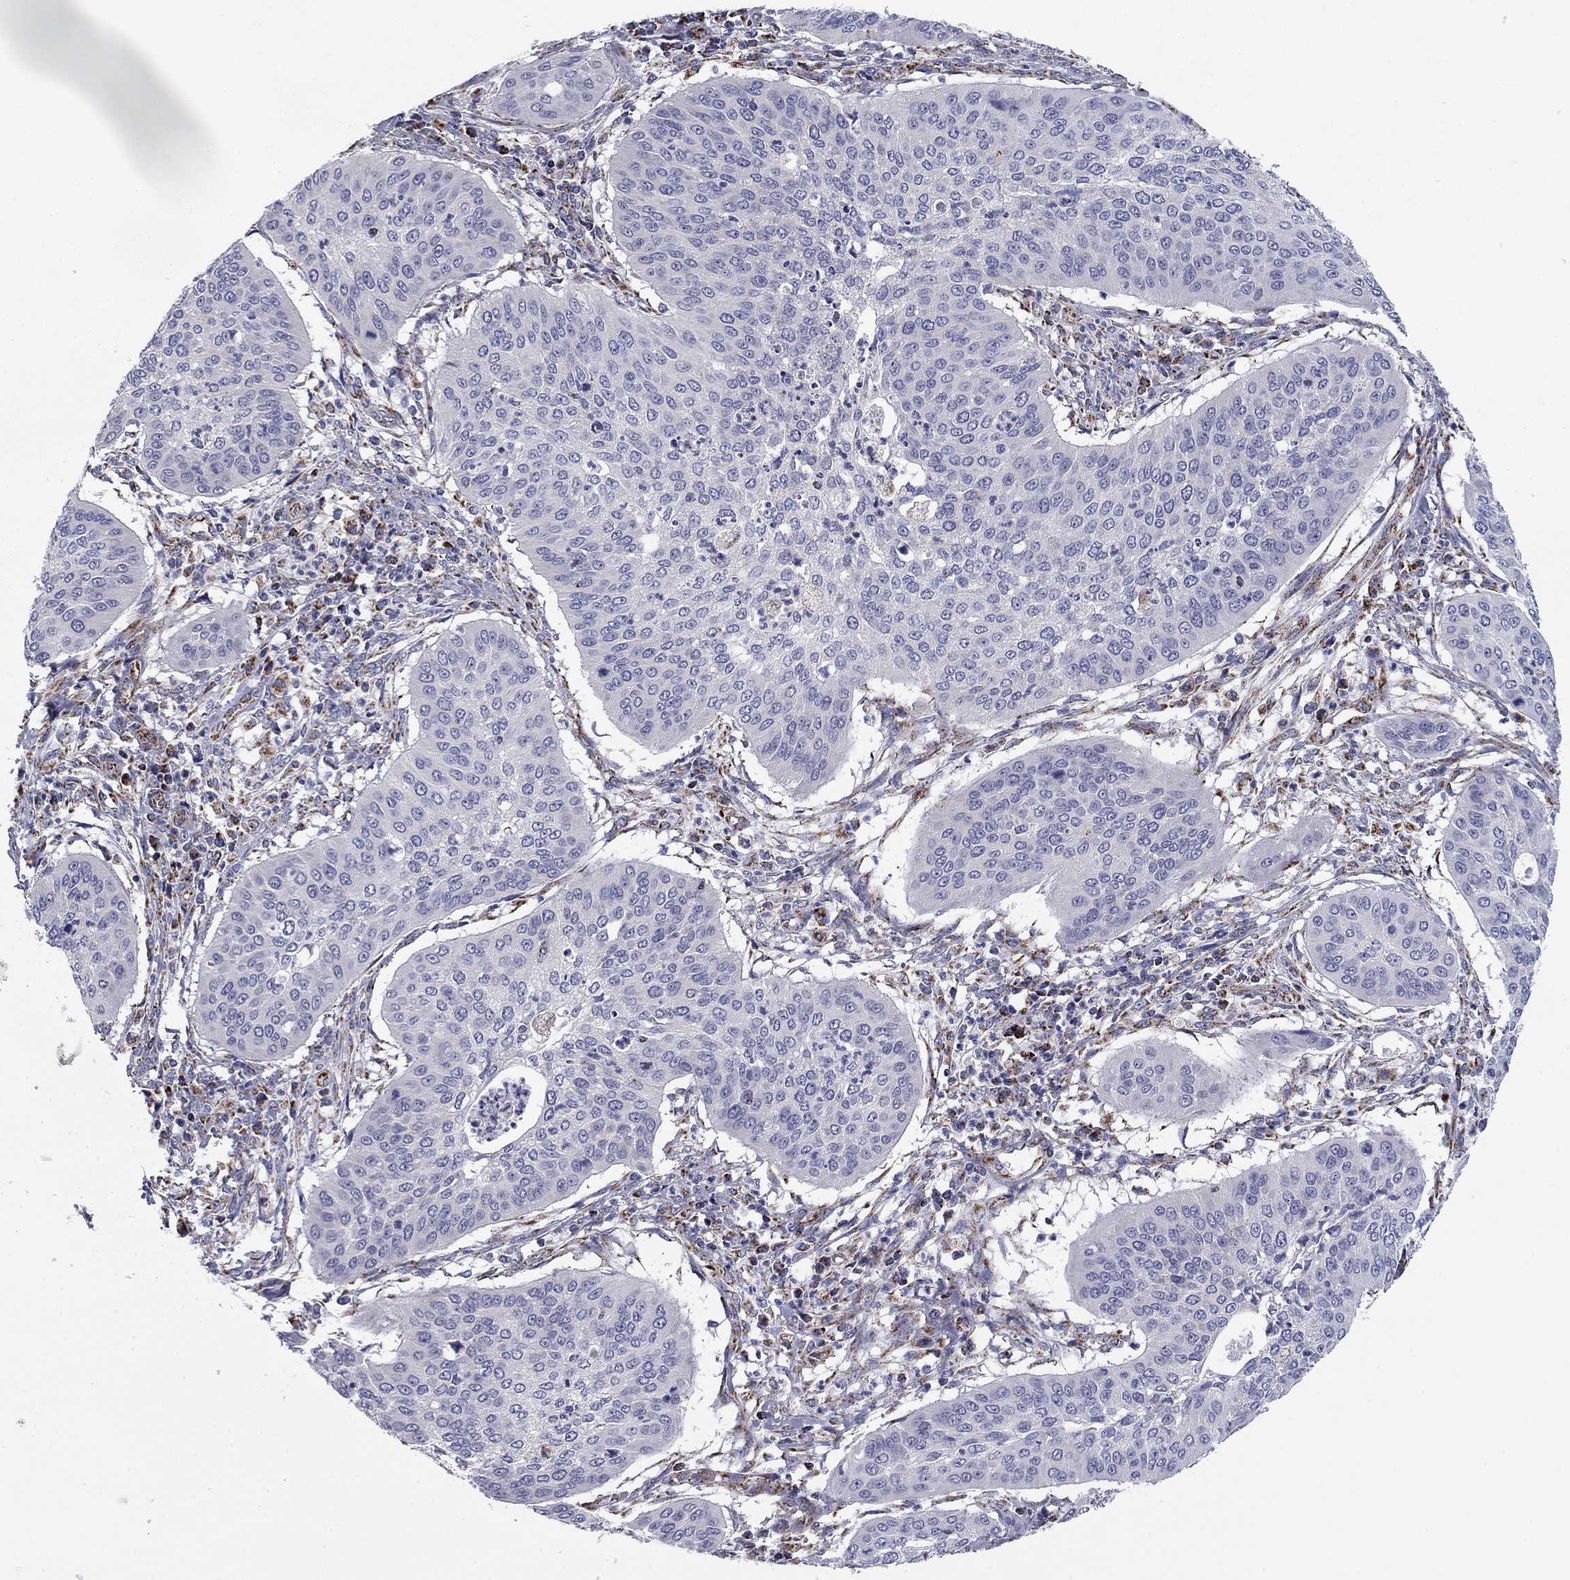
{"staining": {"intensity": "negative", "quantity": "none", "location": "none"}, "tissue": "cervical cancer", "cell_type": "Tumor cells", "image_type": "cancer", "snomed": [{"axis": "morphology", "description": "Normal tissue, NOS"}, {"axis": "morphology", "description": "Squamous cell carcinoma, NOS"}, {"axis": "topography", "description": "Cervix"}], "caption": "High magnification brightfield microscopy of cervical cancer (squamous cell carcinoma) stained with DAB (3,3'-diaminobenzidine) (brown) and counterstained with hematoxylin (blue): tumor cells show no significant staining.", "gene": "NDUFV1", "patient": {"sex": "female", "age": 39}}